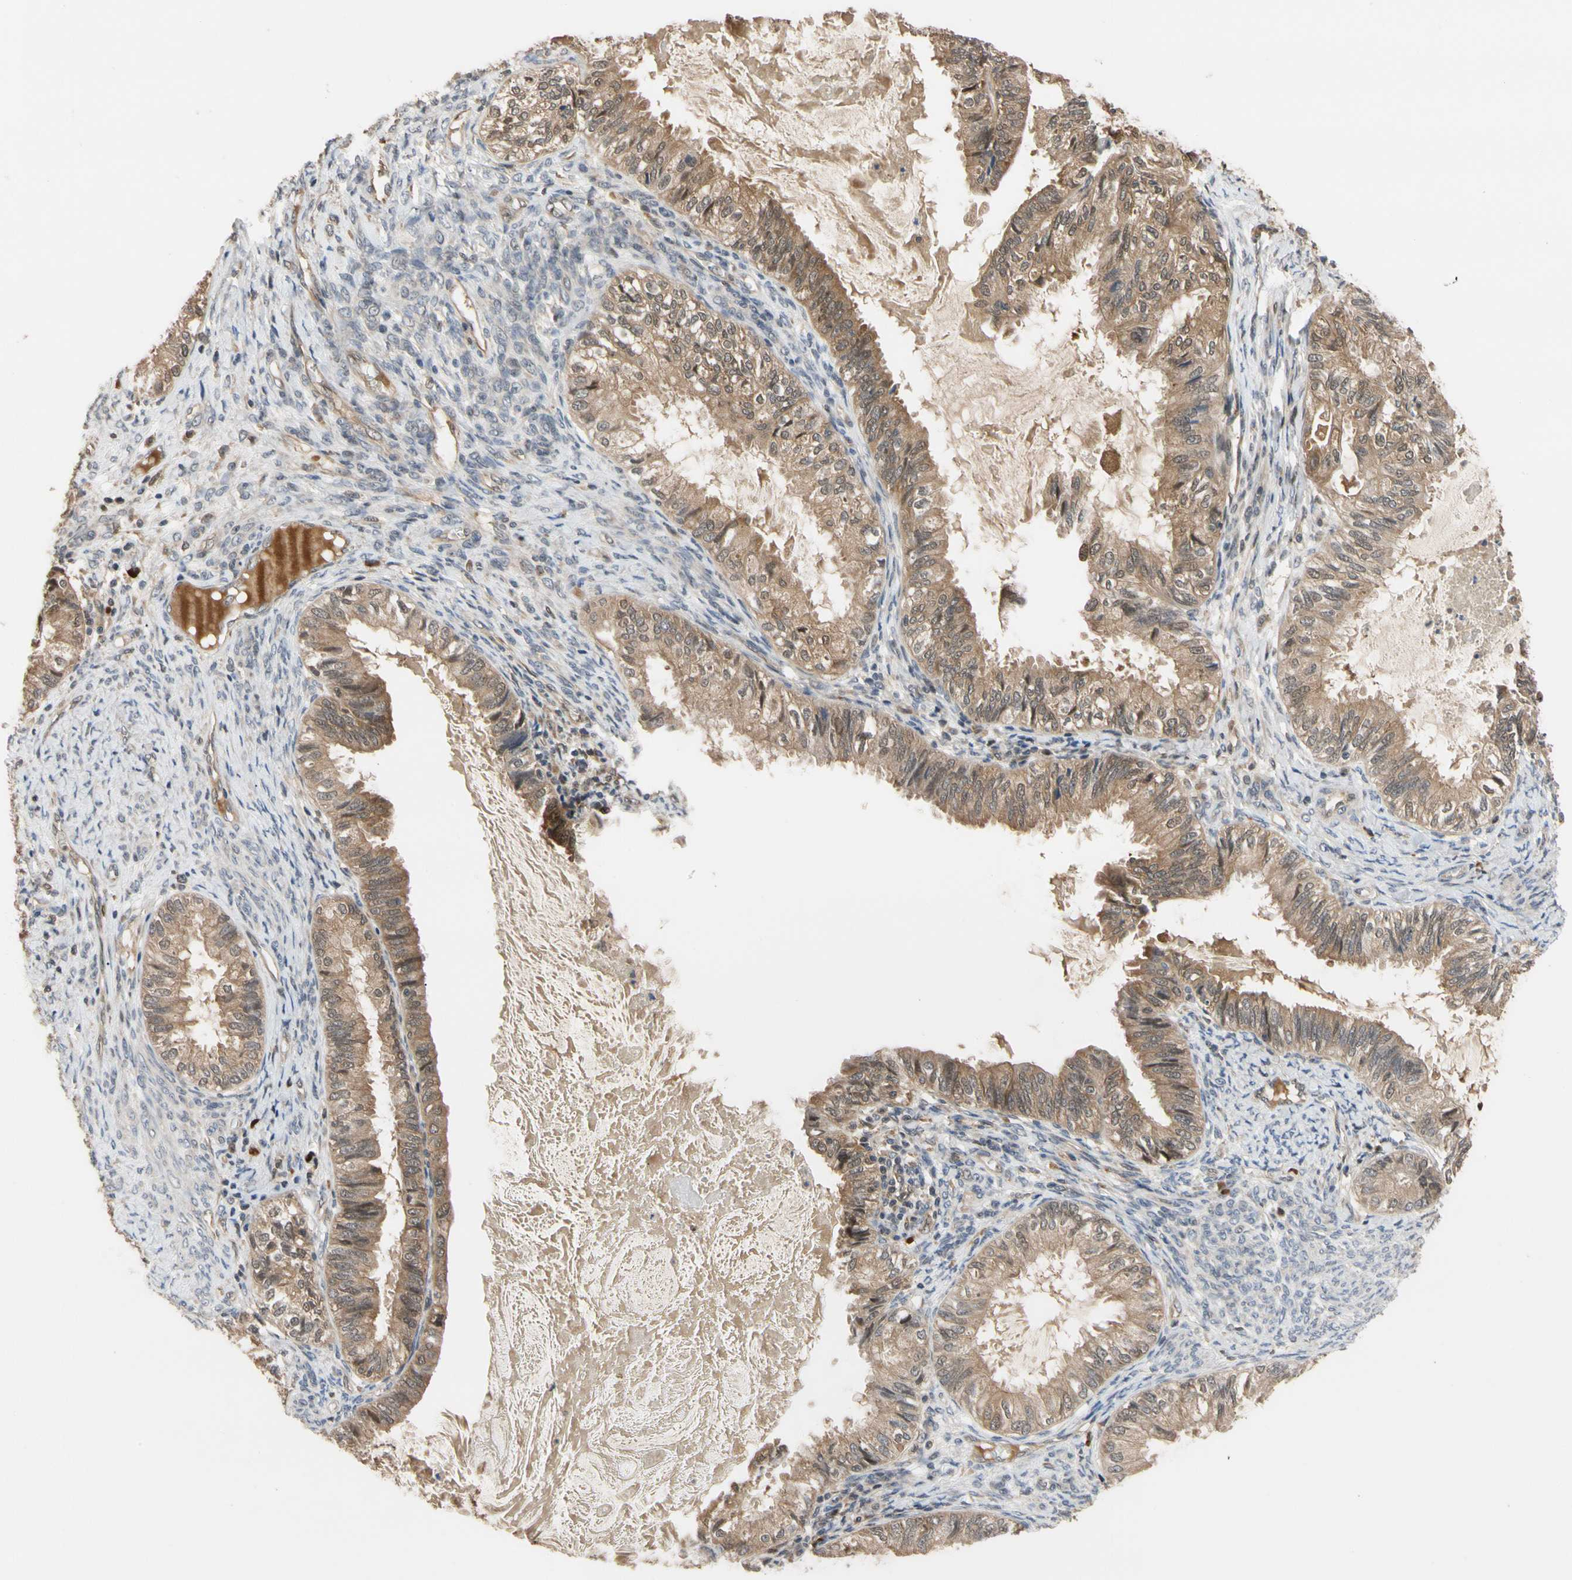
{"staining": {"intensity": "moderate", "quantity": ">75%", "location": "cytoplasmic/membranous"}, "tissue": "cervical cancer", "cell_type": "Tumor cells", "image_type": "cancer", "snomed": [{"axis": "morphology", "description": "Normal tissue, NOS"}, {"axis": "morphology", "description": "Adenocarcinoma, NOS"}, {"axis": "topography", "description": "Cervix"}, {"axis": "topography", "description": "Endometrium"}], "caption": "Protein analysis of cervical cancer tissue shows moderate cytoplasmic/membranous expression in approximately >75% of tumor cells. (DAB IHC, brown staining for protein, blue staining for nuclei).", "gene": "CYTIP", "patient": {"sex": "female", "age": 86}}